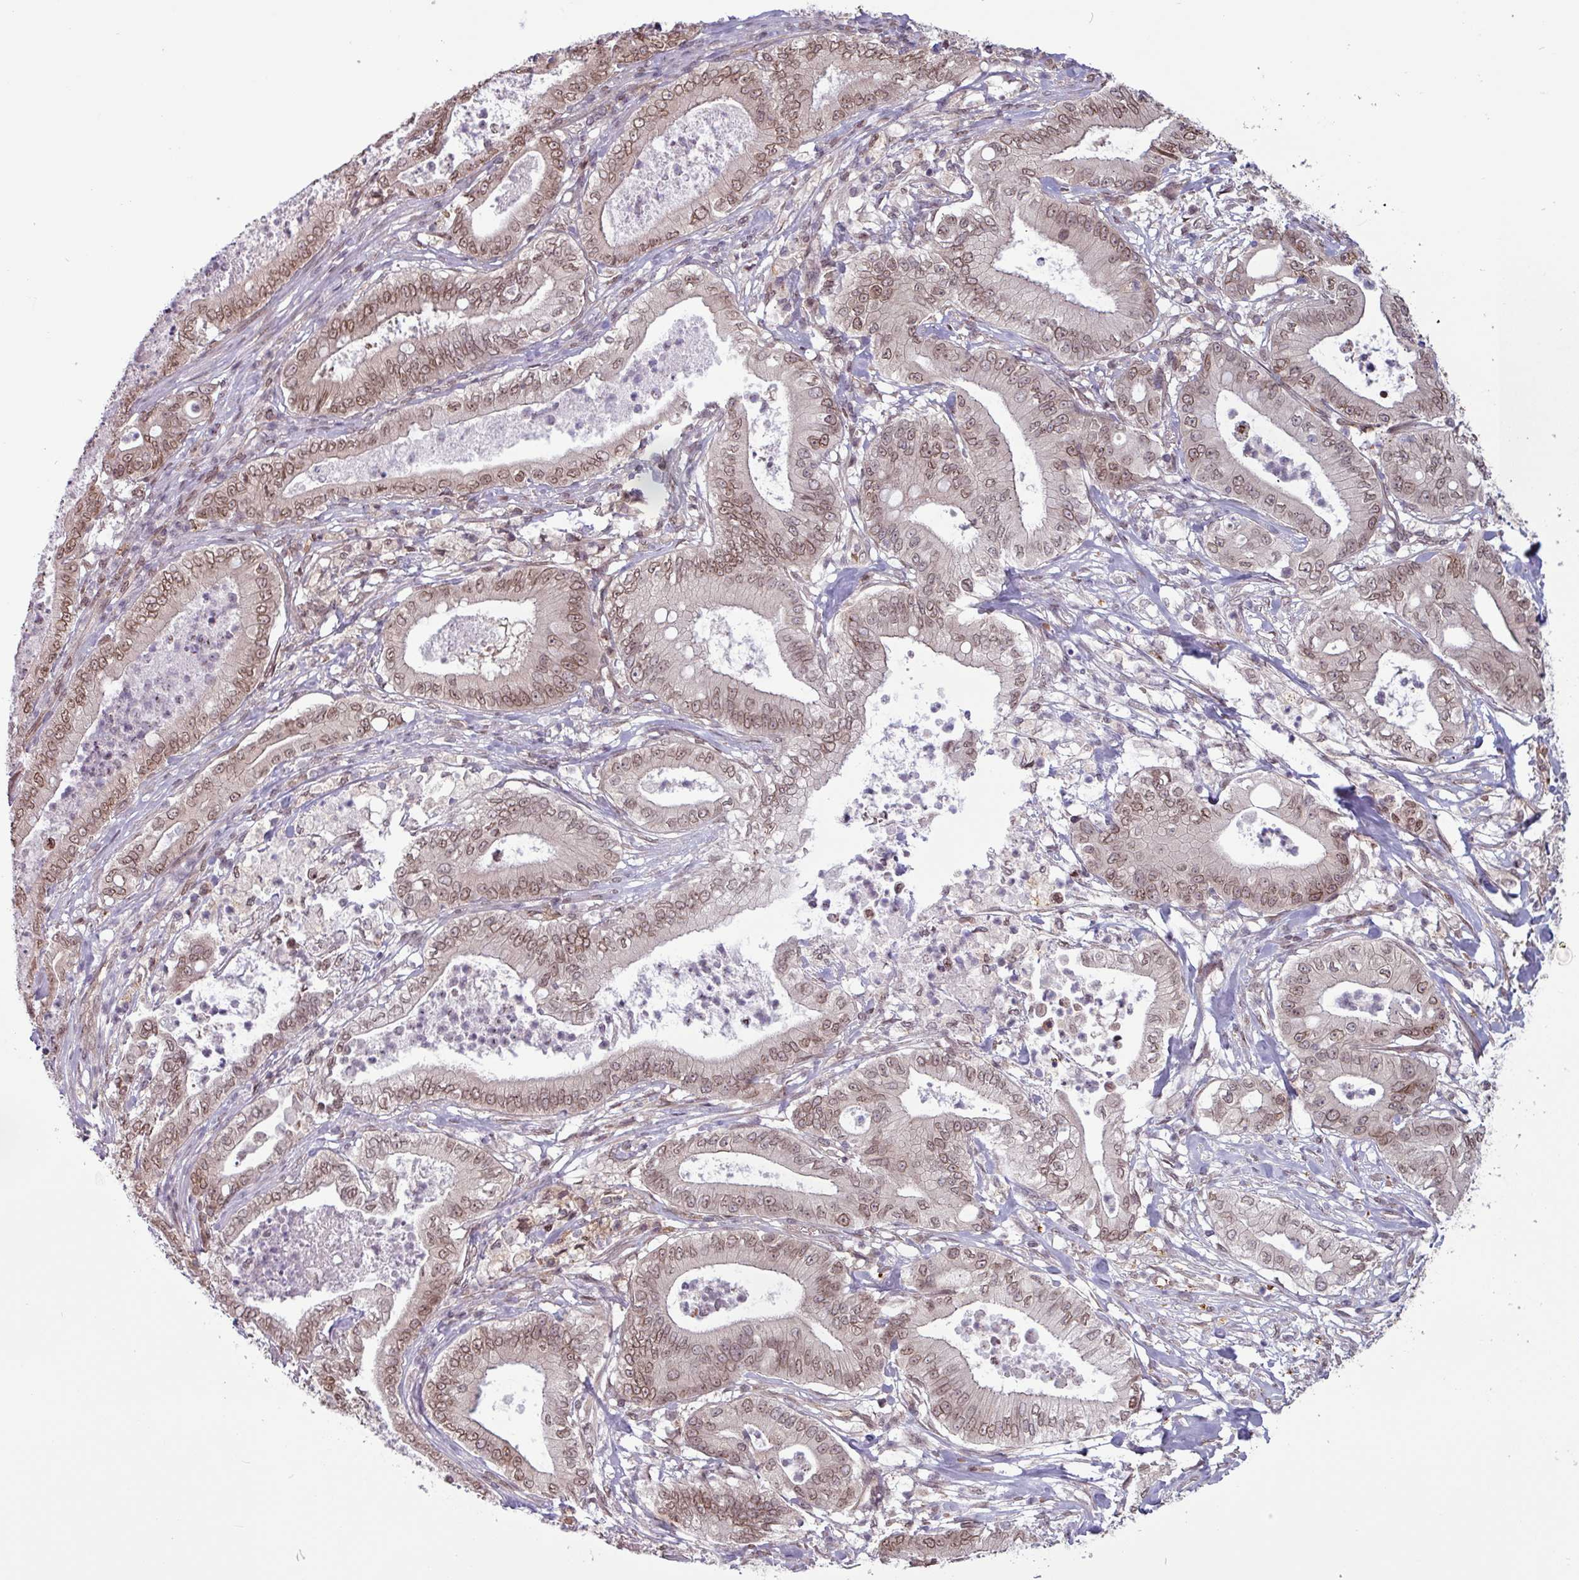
{"staining": {"intensity": "moderate", "quantity": ">75%", "location": "cytoplasmic/membranous,nuclear"}, "tissue": "pancreatic cancer", "cell_type": "Tumor cells", "image_type": "cancer", "snomed": [{"axis": "morphology", "description": "Adenocarcinoma, NOS"}, {"axis": "topography", "description": "Pancreas"}], "caption": "This histopathology image reveals immunohistochemistry (IHC) staining of pancreatic cancer (adenocarcinoma), with medium moderate cytoplasmic/membranous and nuclear staining in approximately >75% of tumor cells.", "gene": "RBM4B", "patient": {"sex": "male", "age": 71}}